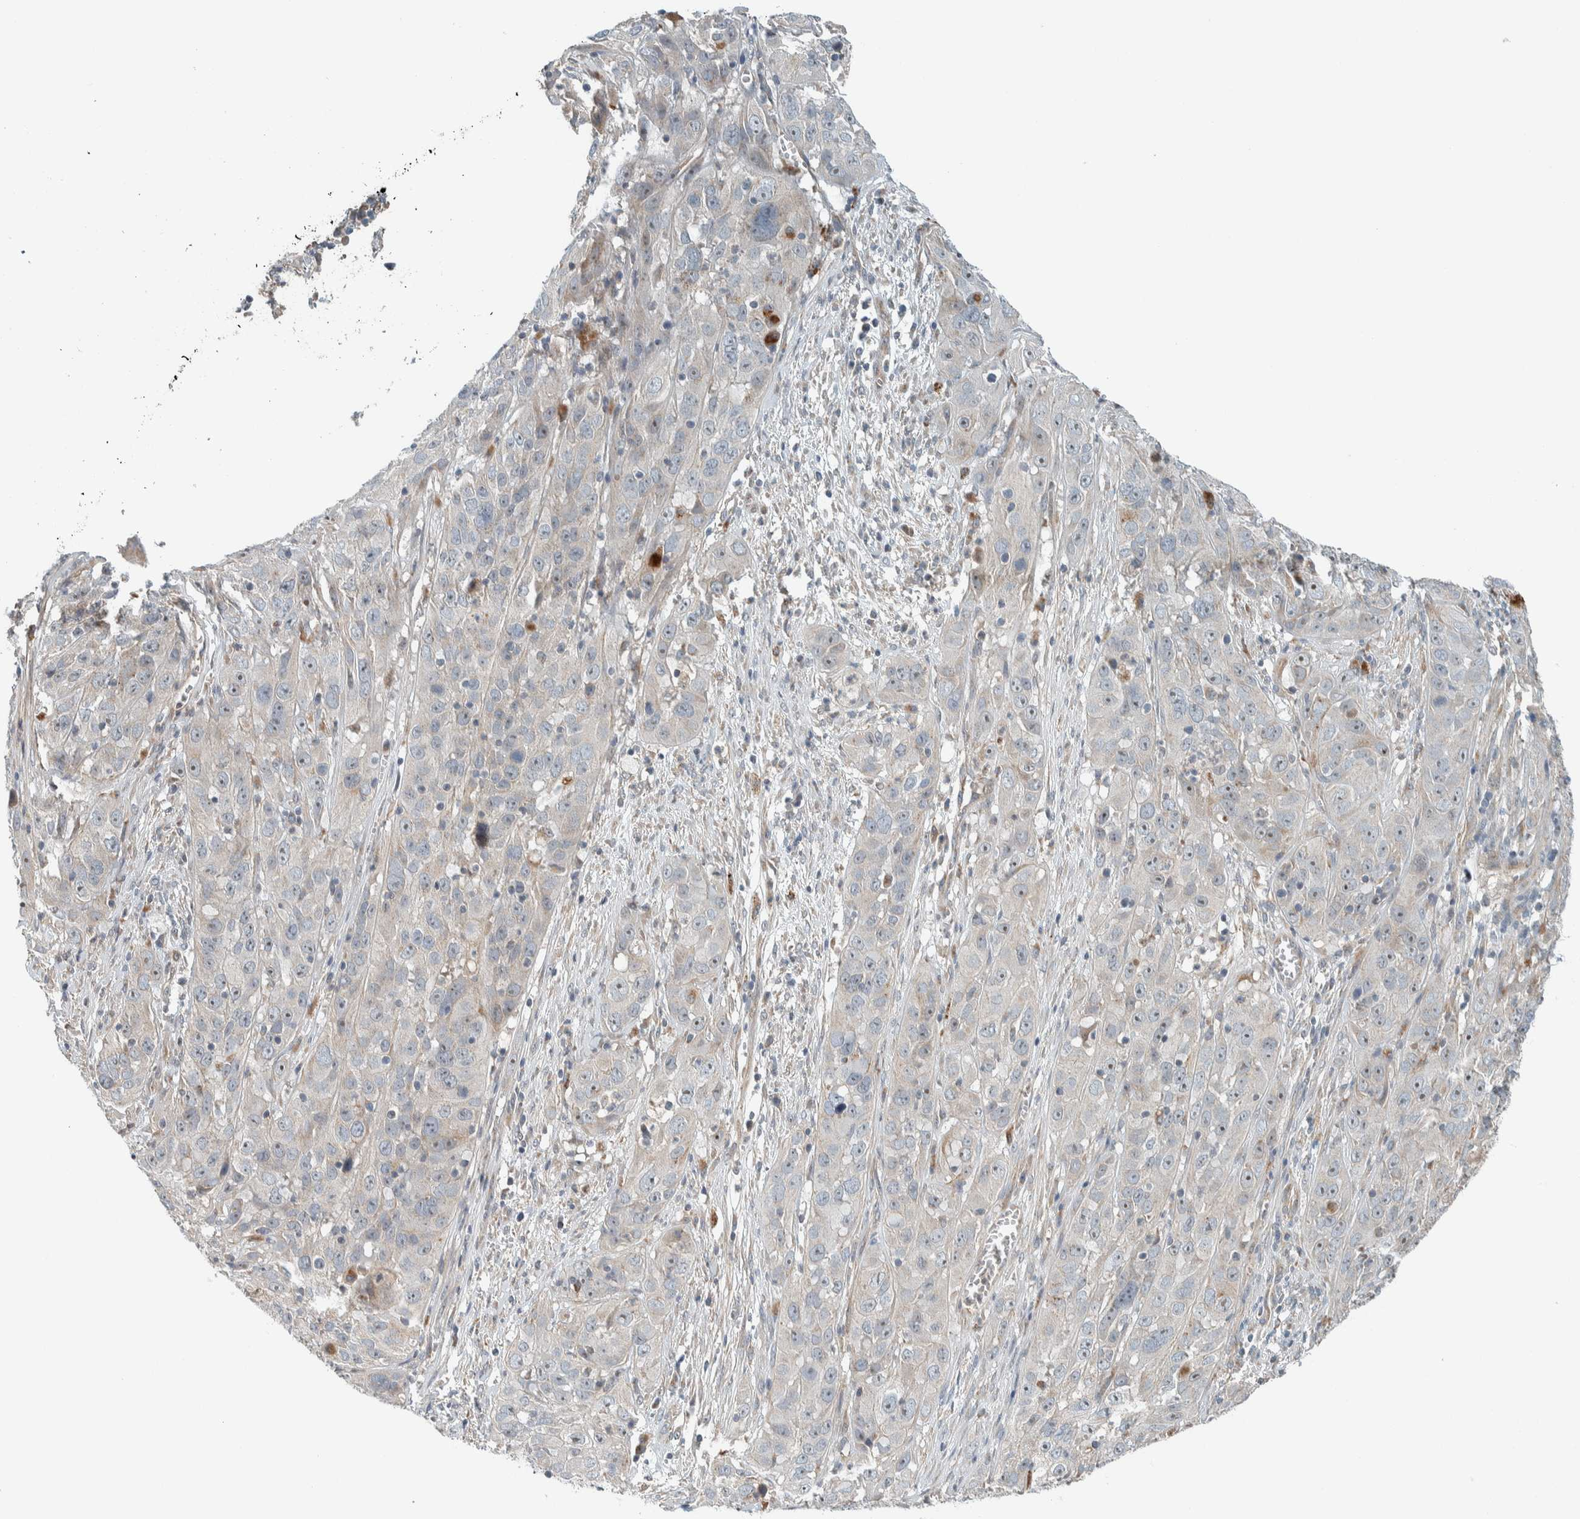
{"staining": {"intensity": "weak", "quantity": "25%-75%", "location": "nuclear"}, "tissue": "cervical cancer", "cell_type": "Tumor cells", "image_type": "cancer", "snomed": [{"axis": "morphology", "description": "Squamous cell carcinoma, NOS"}, {"axis": "topography", "description": "Cervix"}], "caption": "Cervical squamous cell carcinoma stained for a protein exhibits weak nuclear positivity in tumor cells.", "gene": "SLFN12L", "patient": {"sex": "female", "age": 32}}